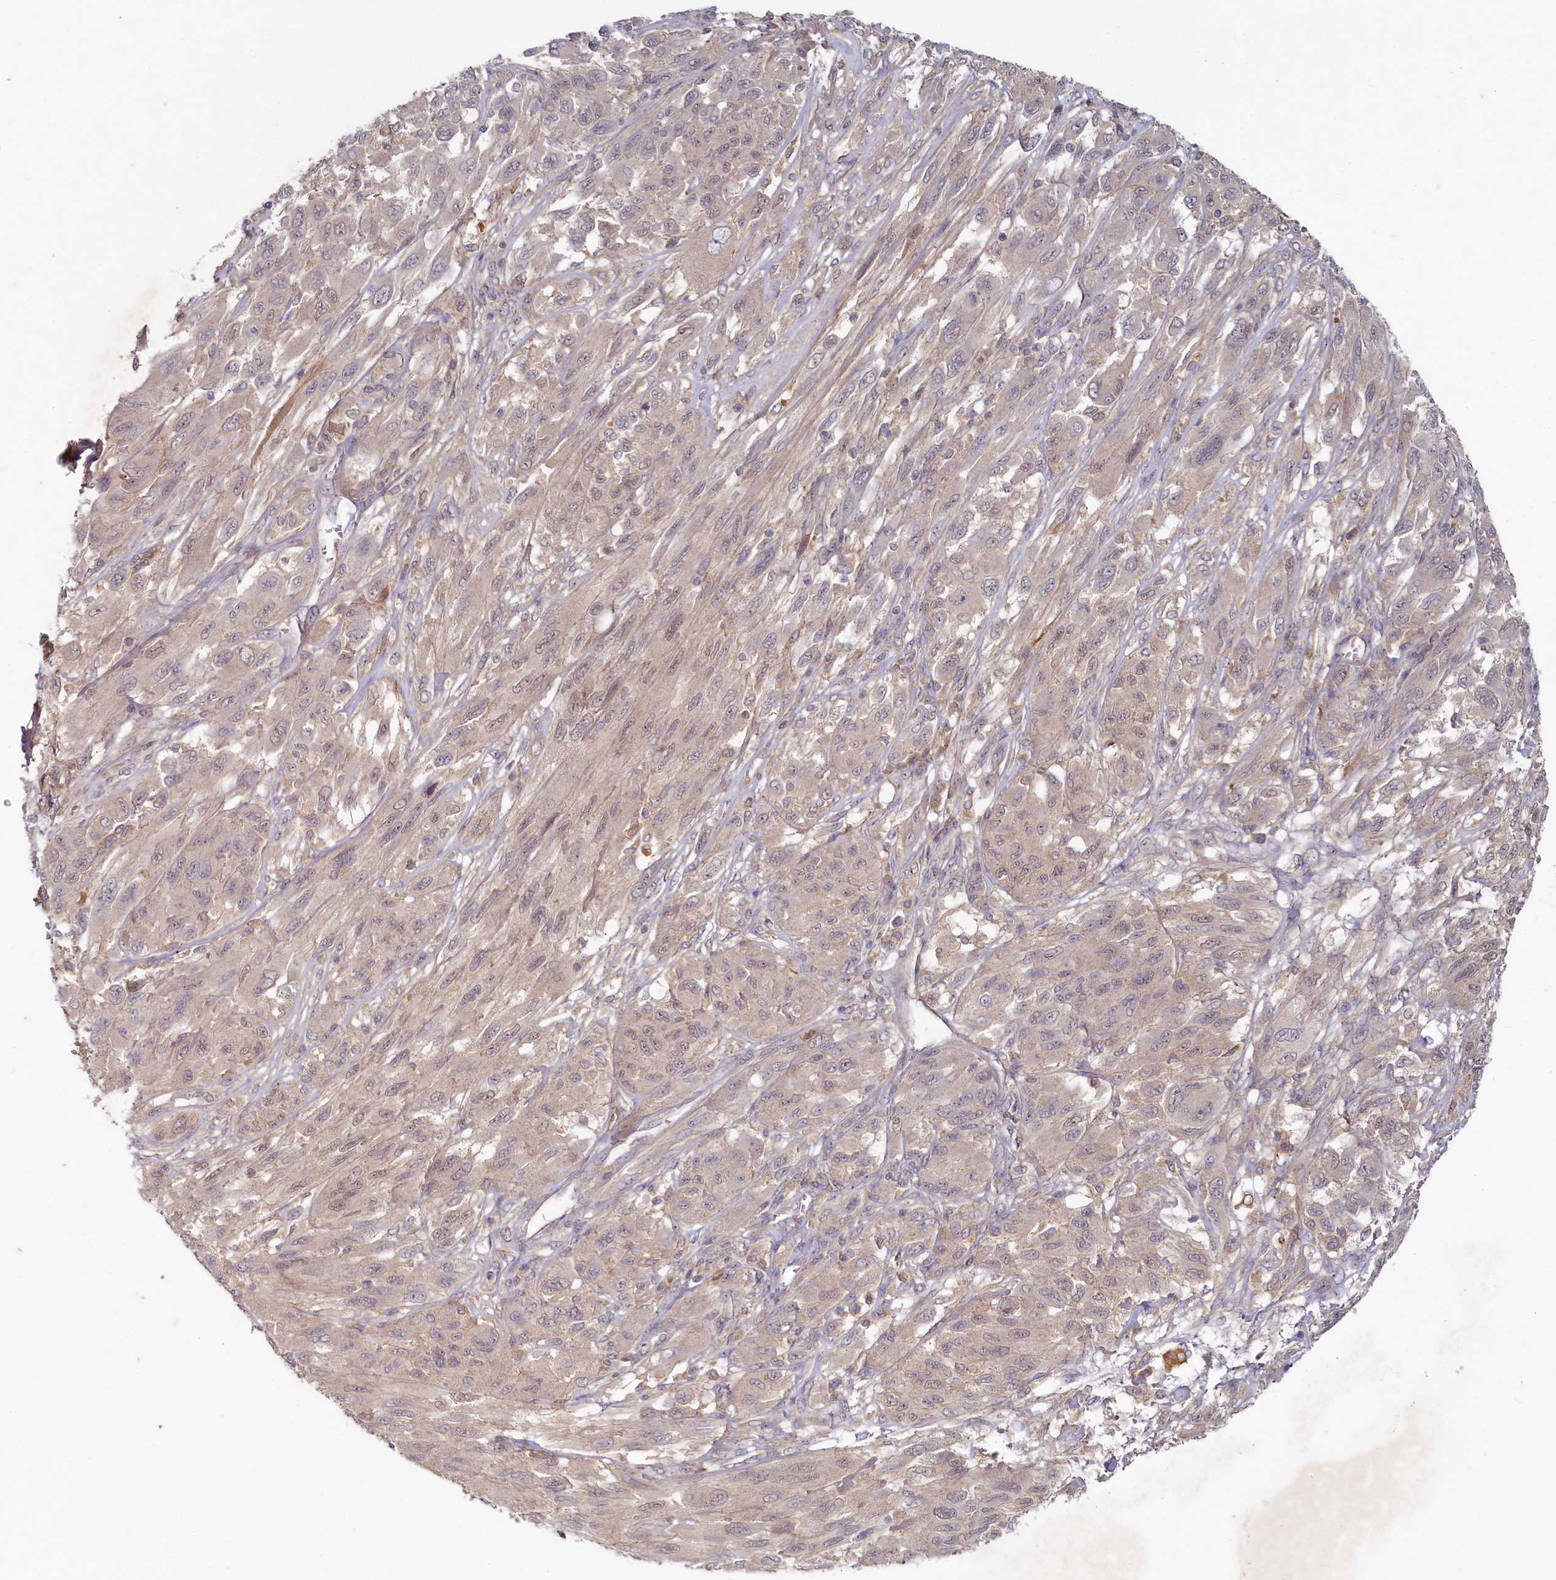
{"staining": {"intensity": "weak", "quantity": "25%-75%", "location": "cytoplasmic/membranous,nuclear"}, "tissue": "melanoma", "cell_type": "Tumor cells", "image_type": "cancer", "snomed": [{"axis": "morphology", "description": "Malignant melanoma, NOS"}, {"axis": "topography", "description": "Skin"}], "caption": "A brown stain highlights weak cytoplasmic/membranous and nuclear expression of a protein in human malignant melanoma tumor cells.", "gene": "HERC3", "patient": {"sex": "female", "age": 91}}